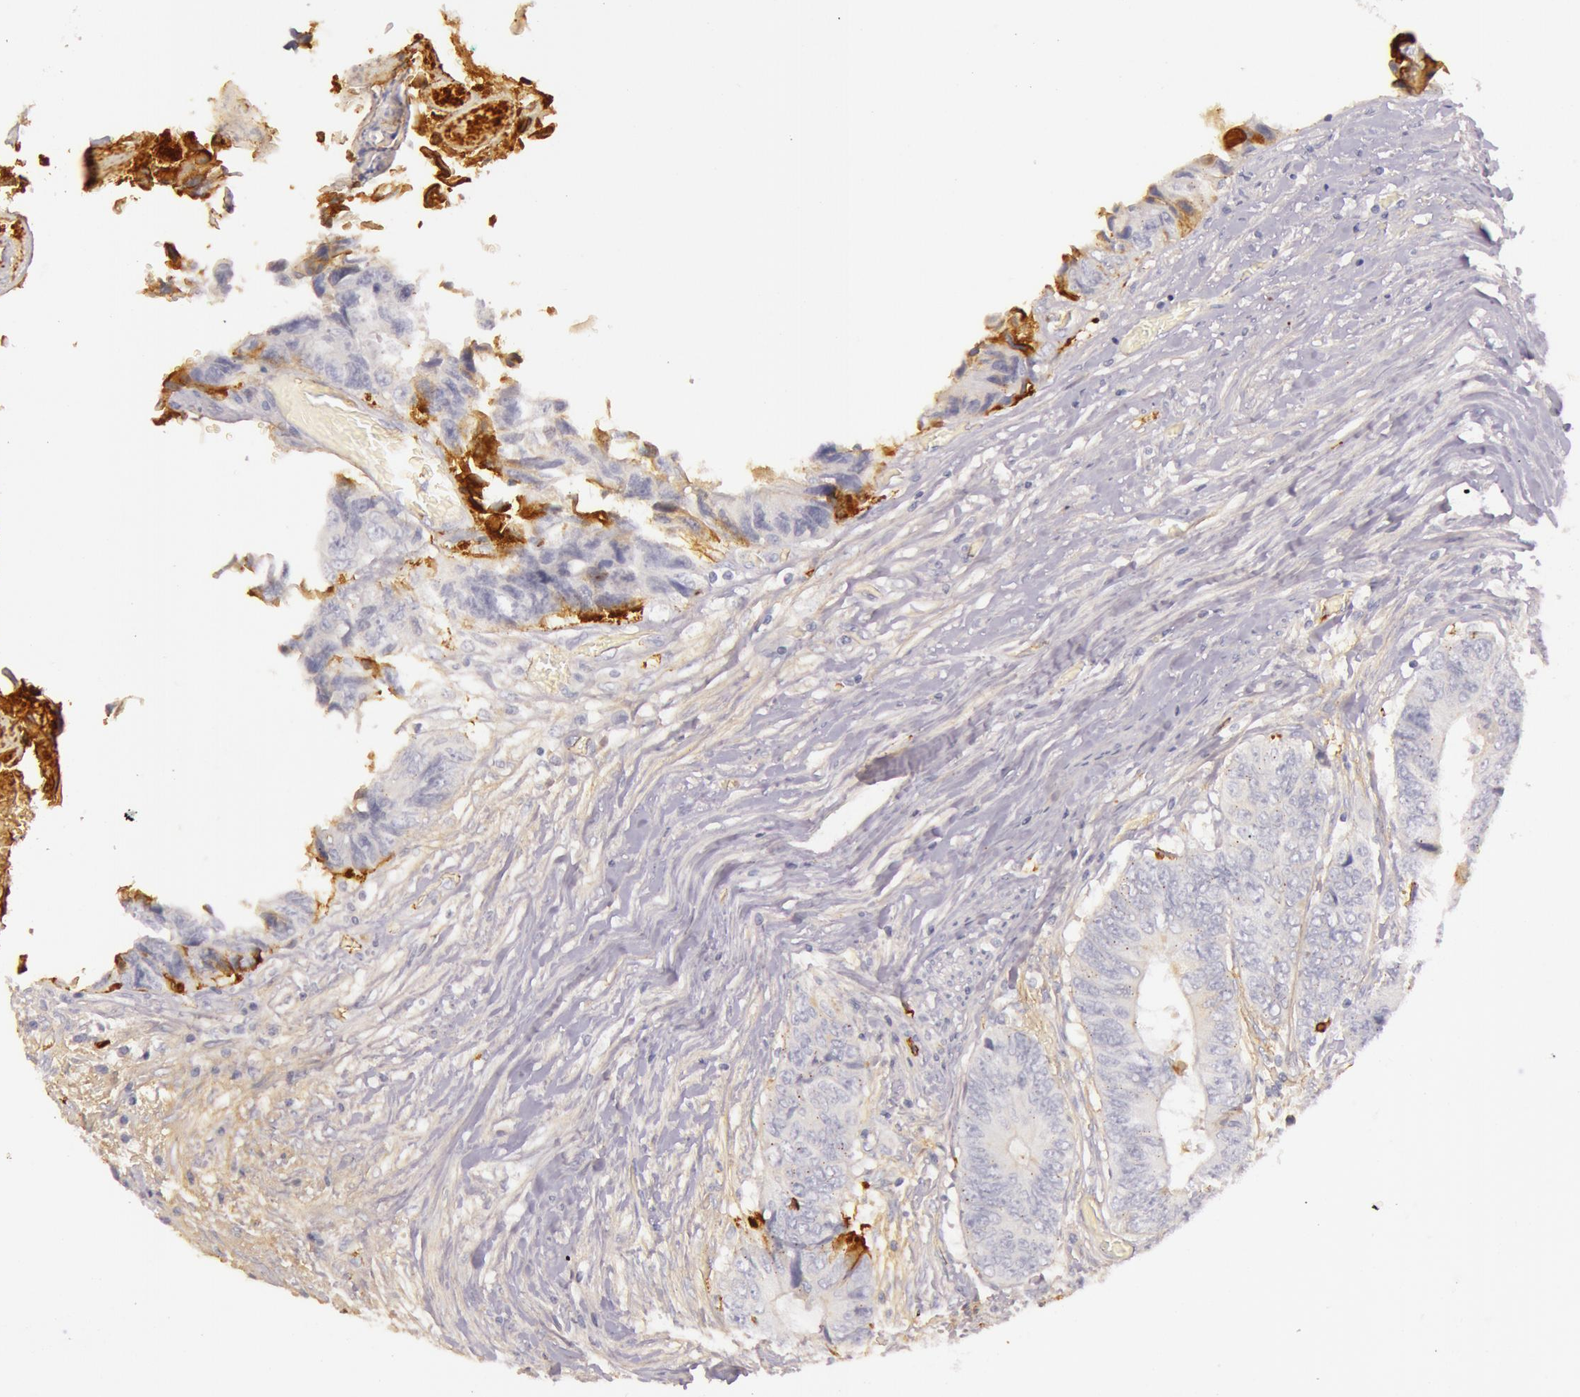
{"staining": {"intensity": "negative", "quantity": "none", "location": "none"}, "tissue": "colorectal cancer", "cell_type": "Tumor cells", "image_type": "cancer", "snomed": [{"axis": "morphology", "description": "Adenocarcinoma, NOS"}, {"axis": "topography", "description": "Rectum"}], "caption": "Tumor cells are negative for brown protein staining in adenocarcinoma (colorectal). The staining is performed using DAB brown chromogen with nuclei counter-stained in using hematoxylin.", "gene": "C4BPA", "patient": {"sex": "female", "age": 82}}